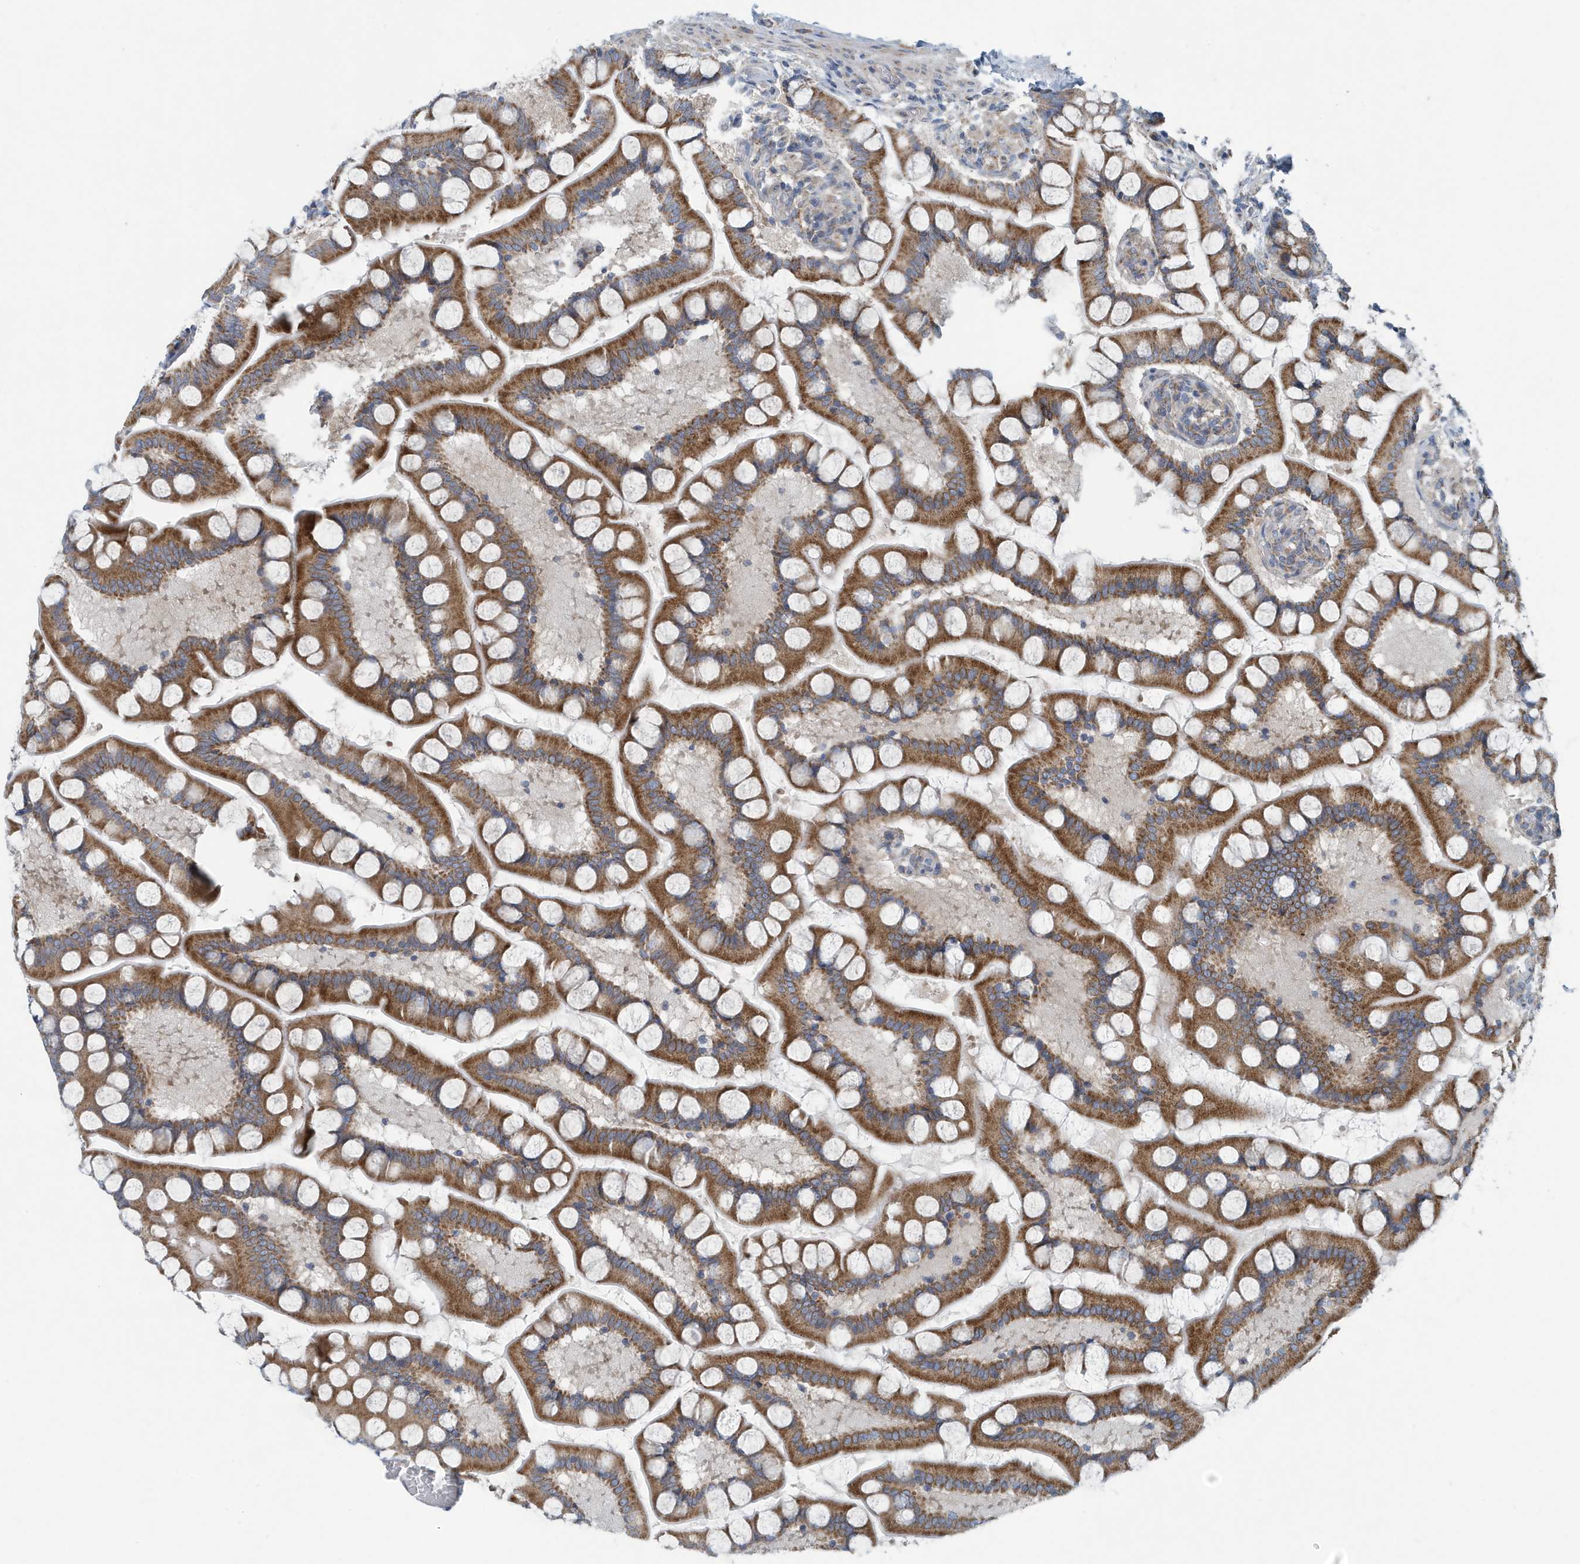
{"staining": {"intensity": "moderate", "quantity": ">75%", "location": "cytoplasmic/membranous"}, "tissue": "small intestine", "cell_type": "Glandular cells", "image_type": "normal", "snomed": [{"axis": "morphology", "description": "Normal tissue, NOS"}, {"axis": "topography", "description": "Small intestine"}], "caption": "Unremarkable small intestine displays moderate cytoplasmic/membranous staining in about >75% of glandular cells.", "gene": "PPM1M", "patient": {"sex": "male", "age": 41}}